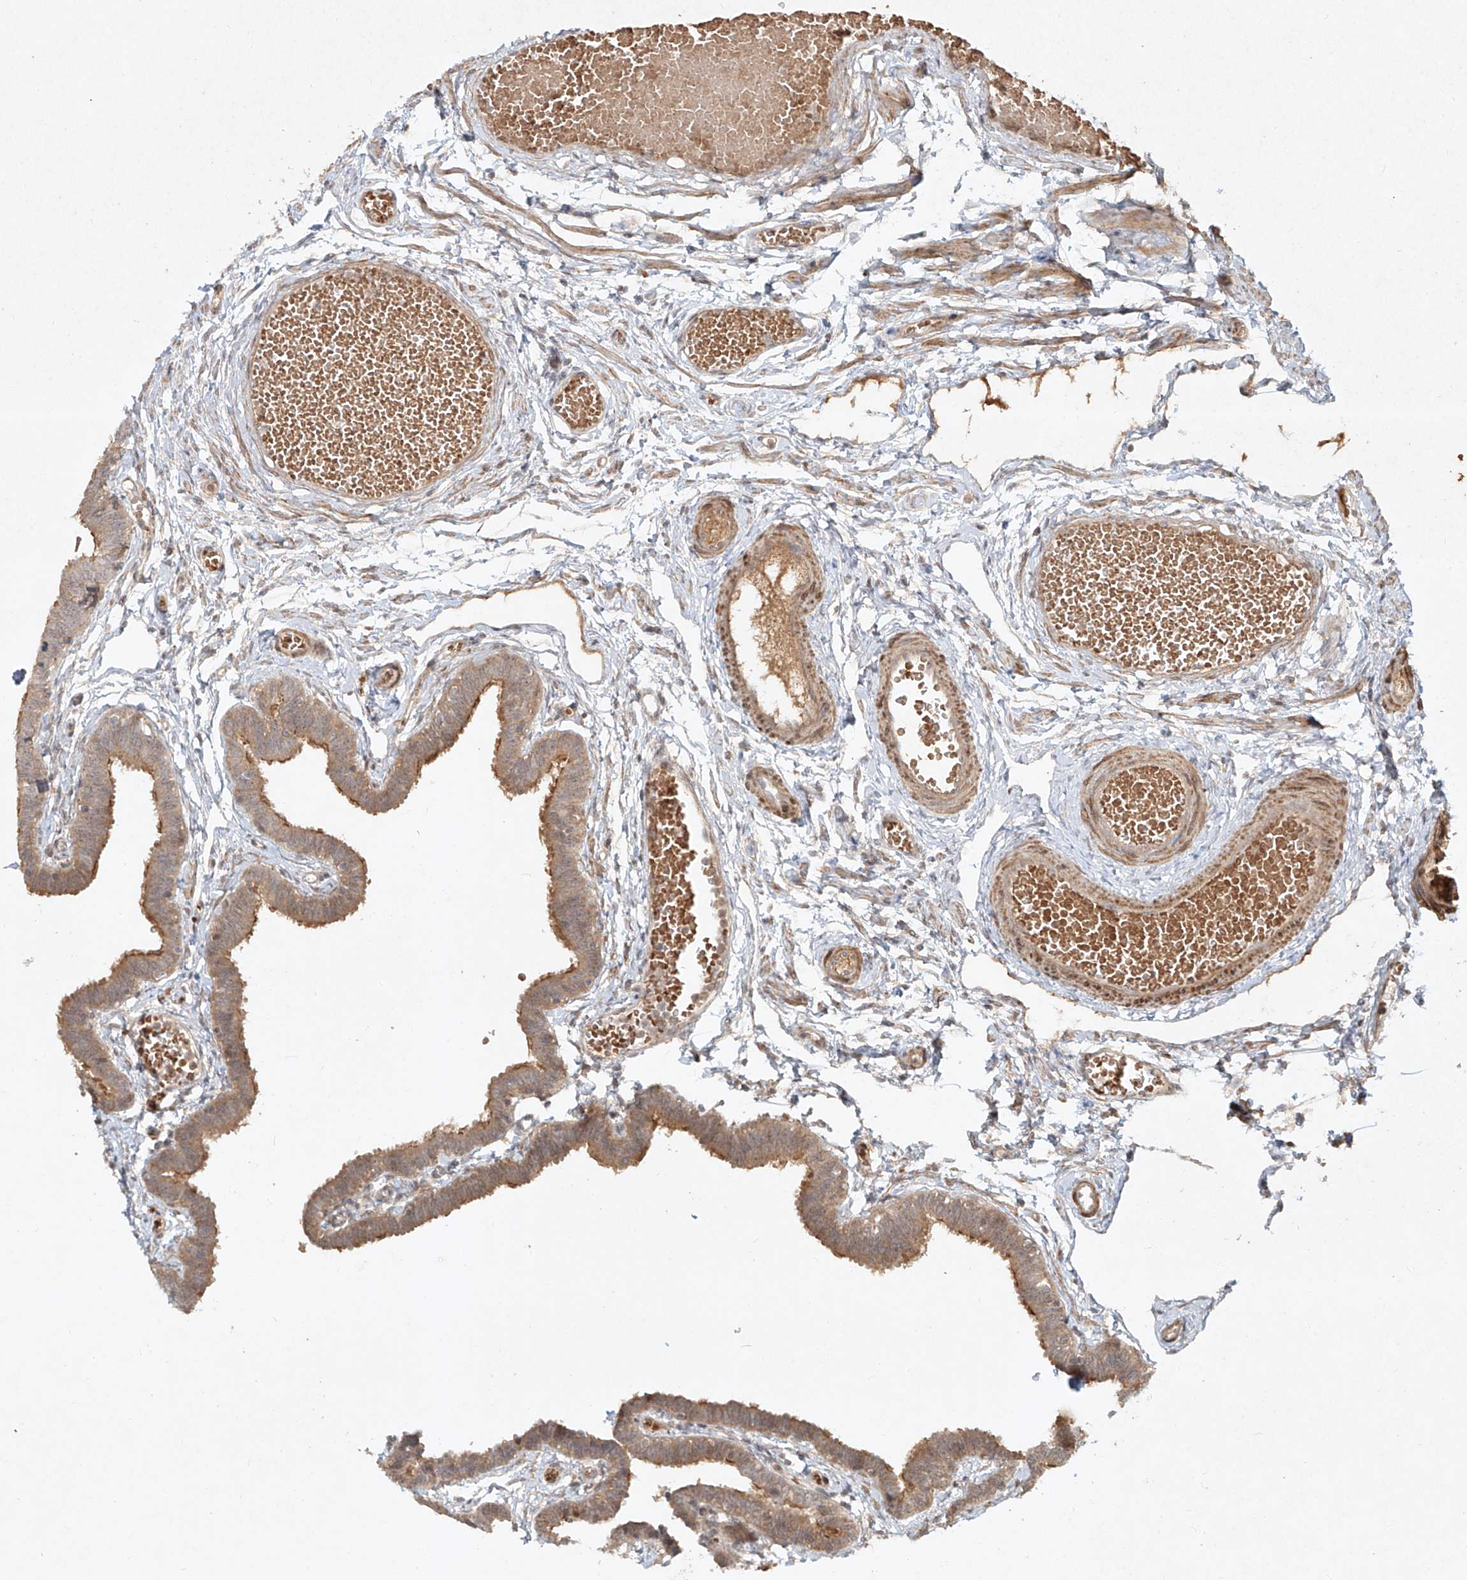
{"staining": {"intensity": "moderate", "quantity": "25%-75%", "location": "cytoplasmic/membranous"}, "tissue": "fallopian tube", "cell_type": "Glandular cells", "image_type": "normal", "snomed": [{"axis": "morphology", "description": "Normal tissue, NOS"}, {"axis": "topography", "description": "Fallopian tube"}, {"axis": "topography", "description": "Ovary"}], "caption": "Fallopian tube stained for a protein reveals moderate cytoplasmic/membranous positivity in glandular cells.", "gene": "CYYR1", "patient": {"sex": "female", "age": 23}}